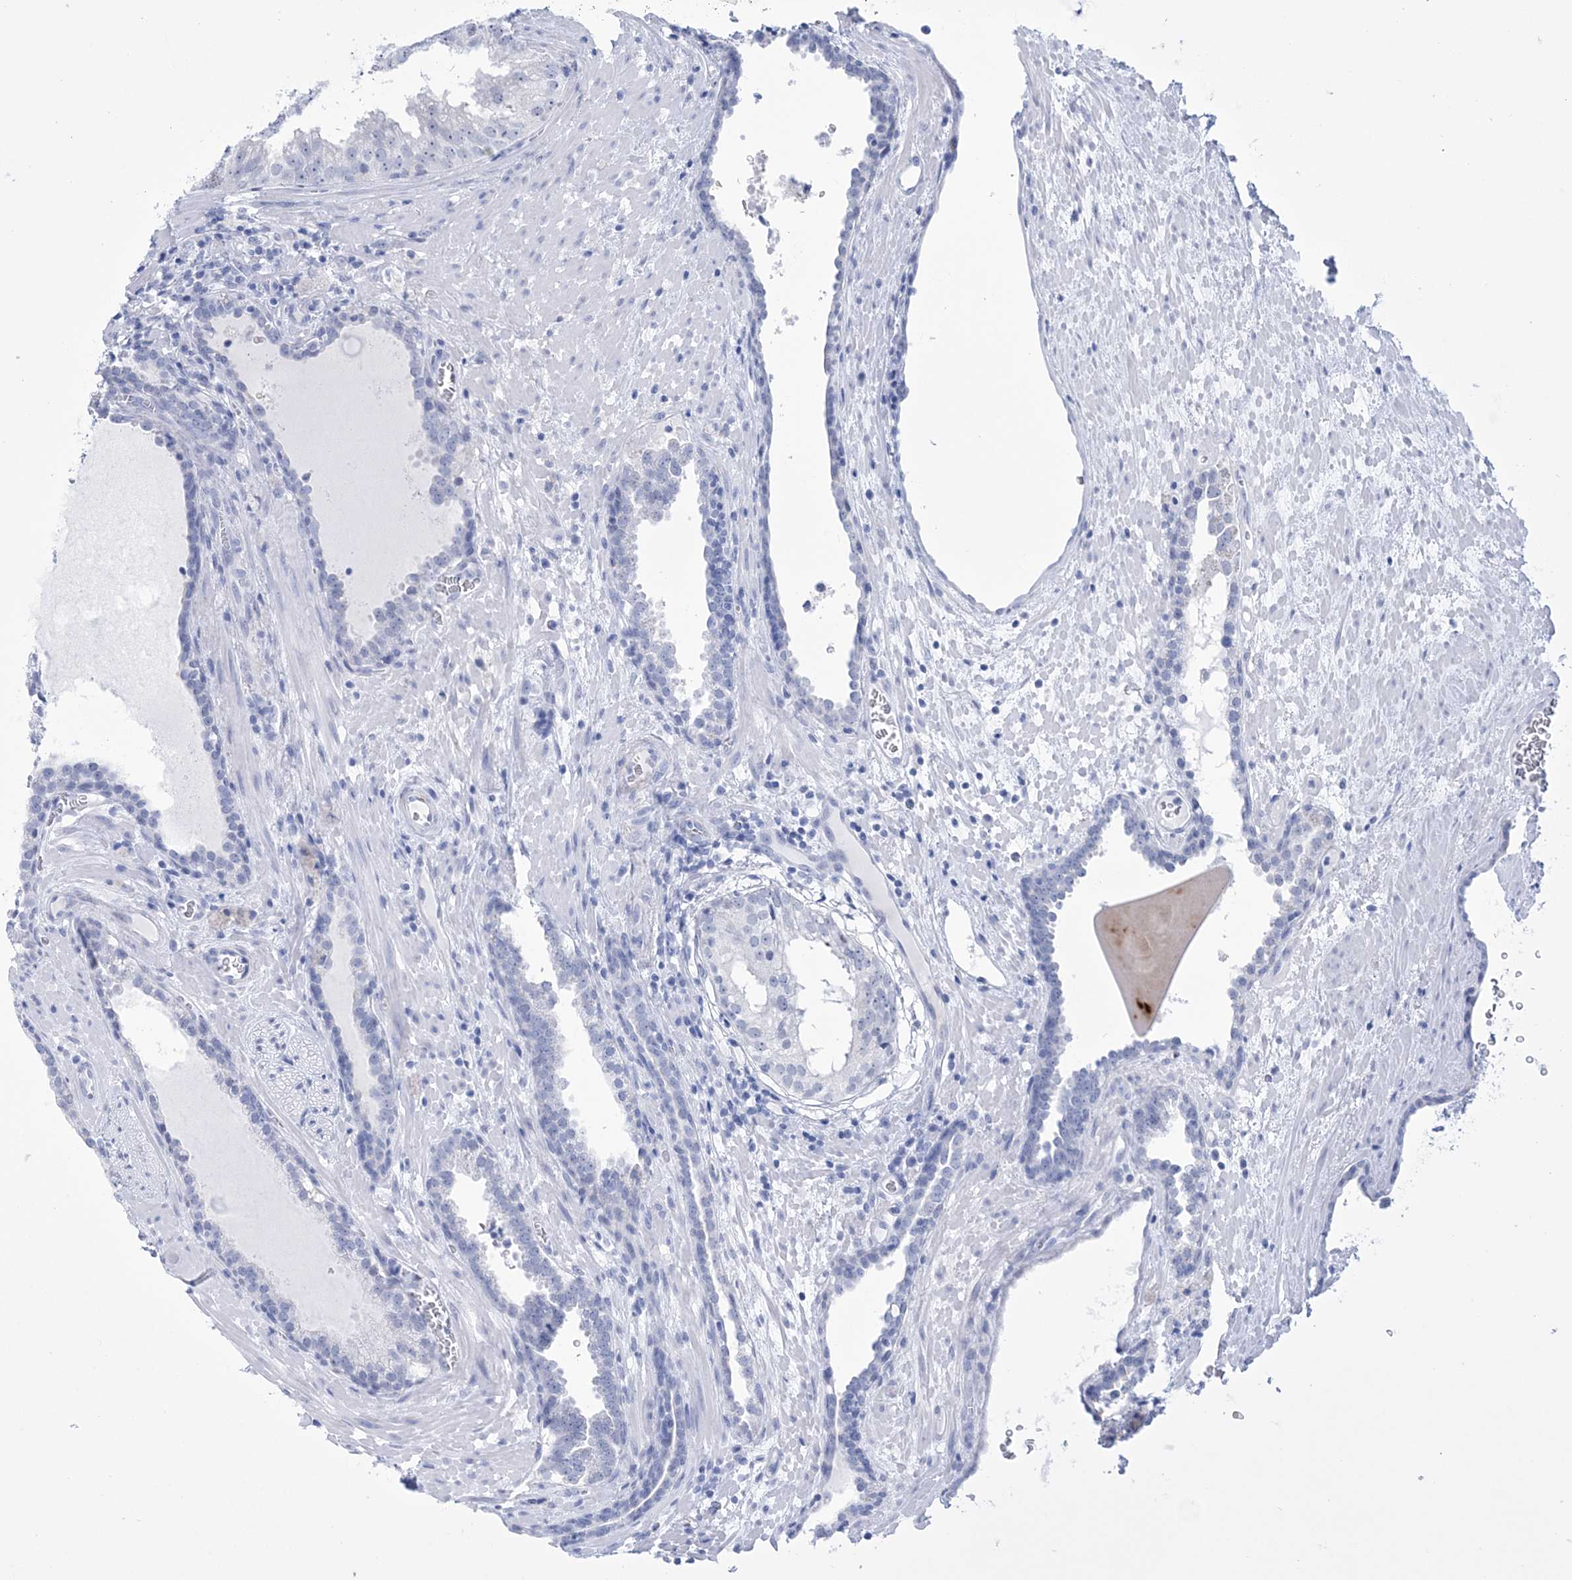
{"staining": {"intensity": "negative", "quantity": "none", "location": "none"}, "tissue": "prostate cancer", "cell_type": "Tumor cells", "image_type": "cancer", "snomed": [{"axis": "morphology", "description": "Adenocarcinoma, High grade"}, {"axis": "topography", "description": "Prostate"}], "caption": "Image shows no significant protein staining in tumor cells of prostate cancer (high-grade adenocarcinoma).", "gene": "DPCD", "patient": {"sex": "male", "age": 68}}